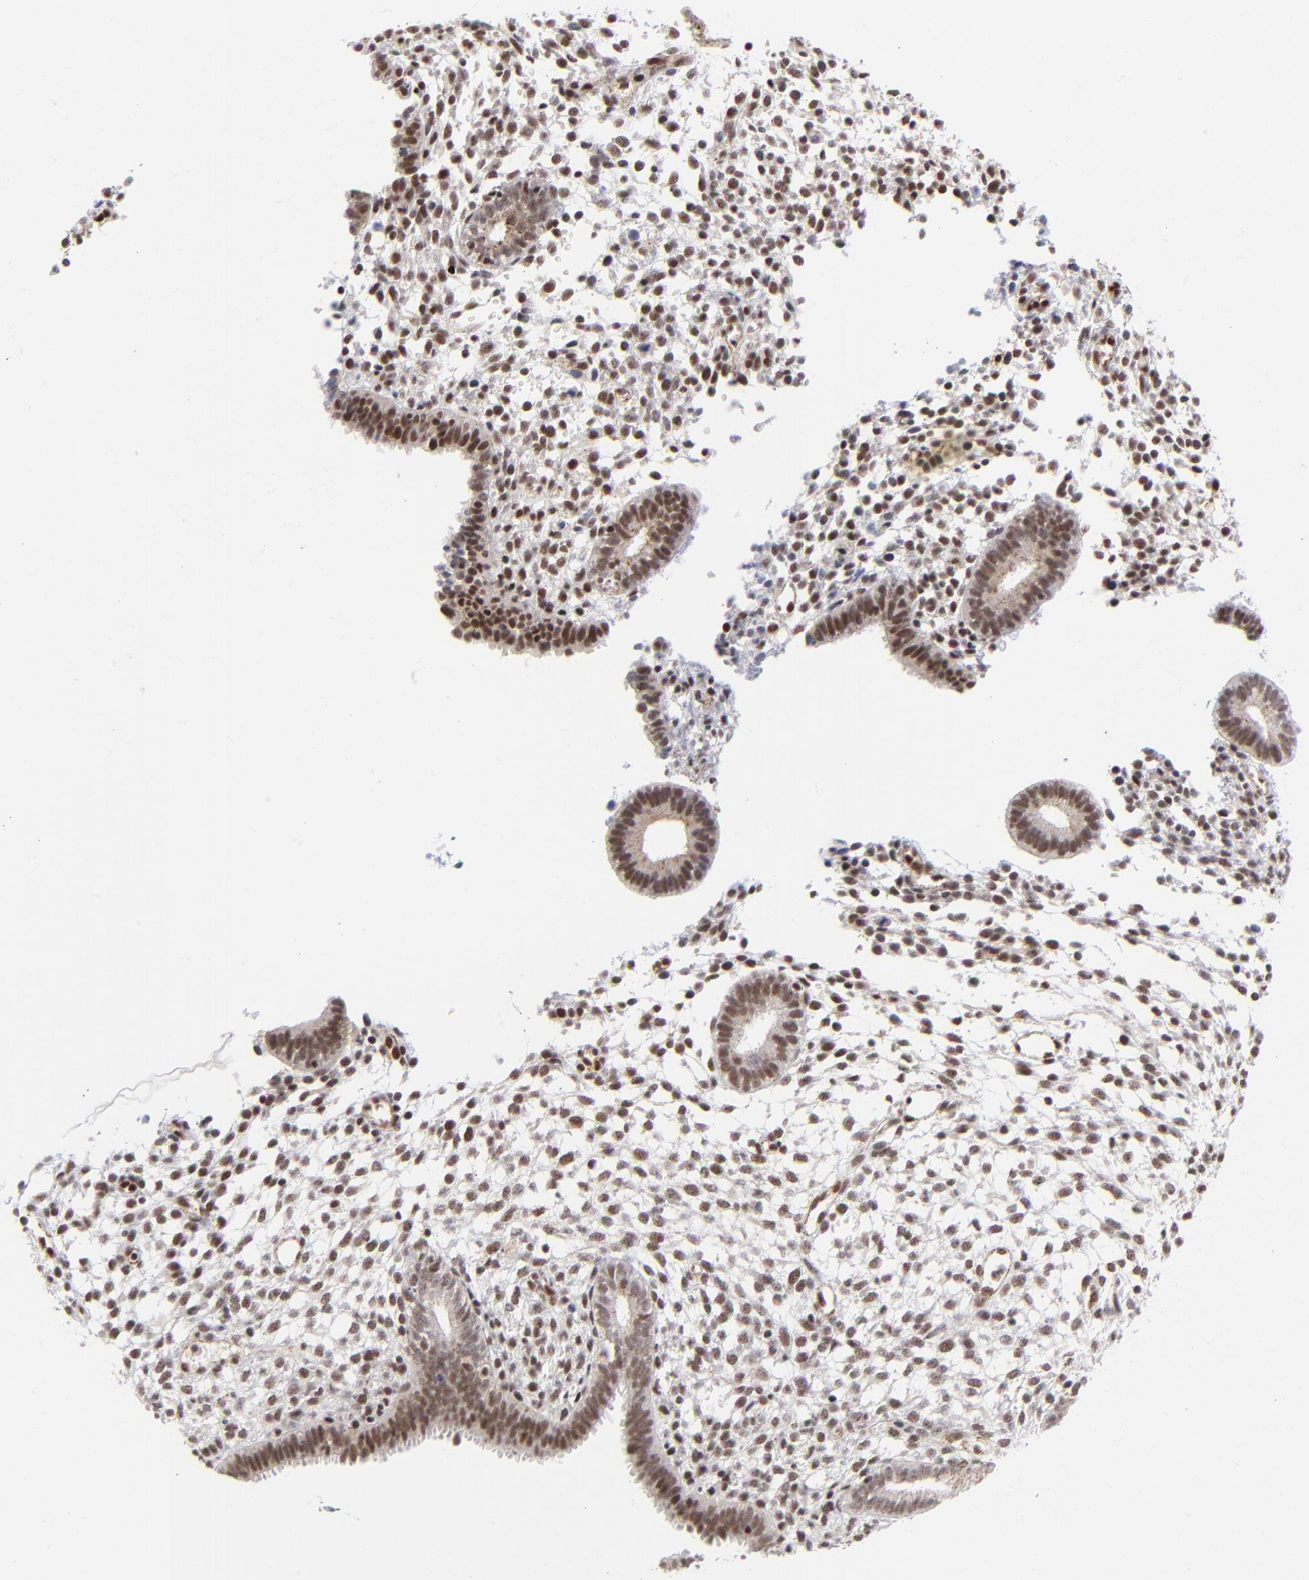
{"staining": {"intensity": "weak", "quantity": "25%-75%", "location": "nuclear"}, "tissue": "endometrium", "cell_type": "Cells in endometrial stroma", "image_type": "normal", "snomed": [{"axis": "morphology", "description": "Normal tissue, NOS"}, {"axis": "topography", "description": "Endometrium"}], "caption": "Cells in endometrial stroma show low levels of weak nuclear positivity in approximately 25%-75% of cells in benign endometrium. The staining is performed using DAB brown chromogen to label protein expression. The nuclei are counter-stained blue using hematoxylin.", "gene": "GABPA", "patient": {"sex": "female", "age": 35}}